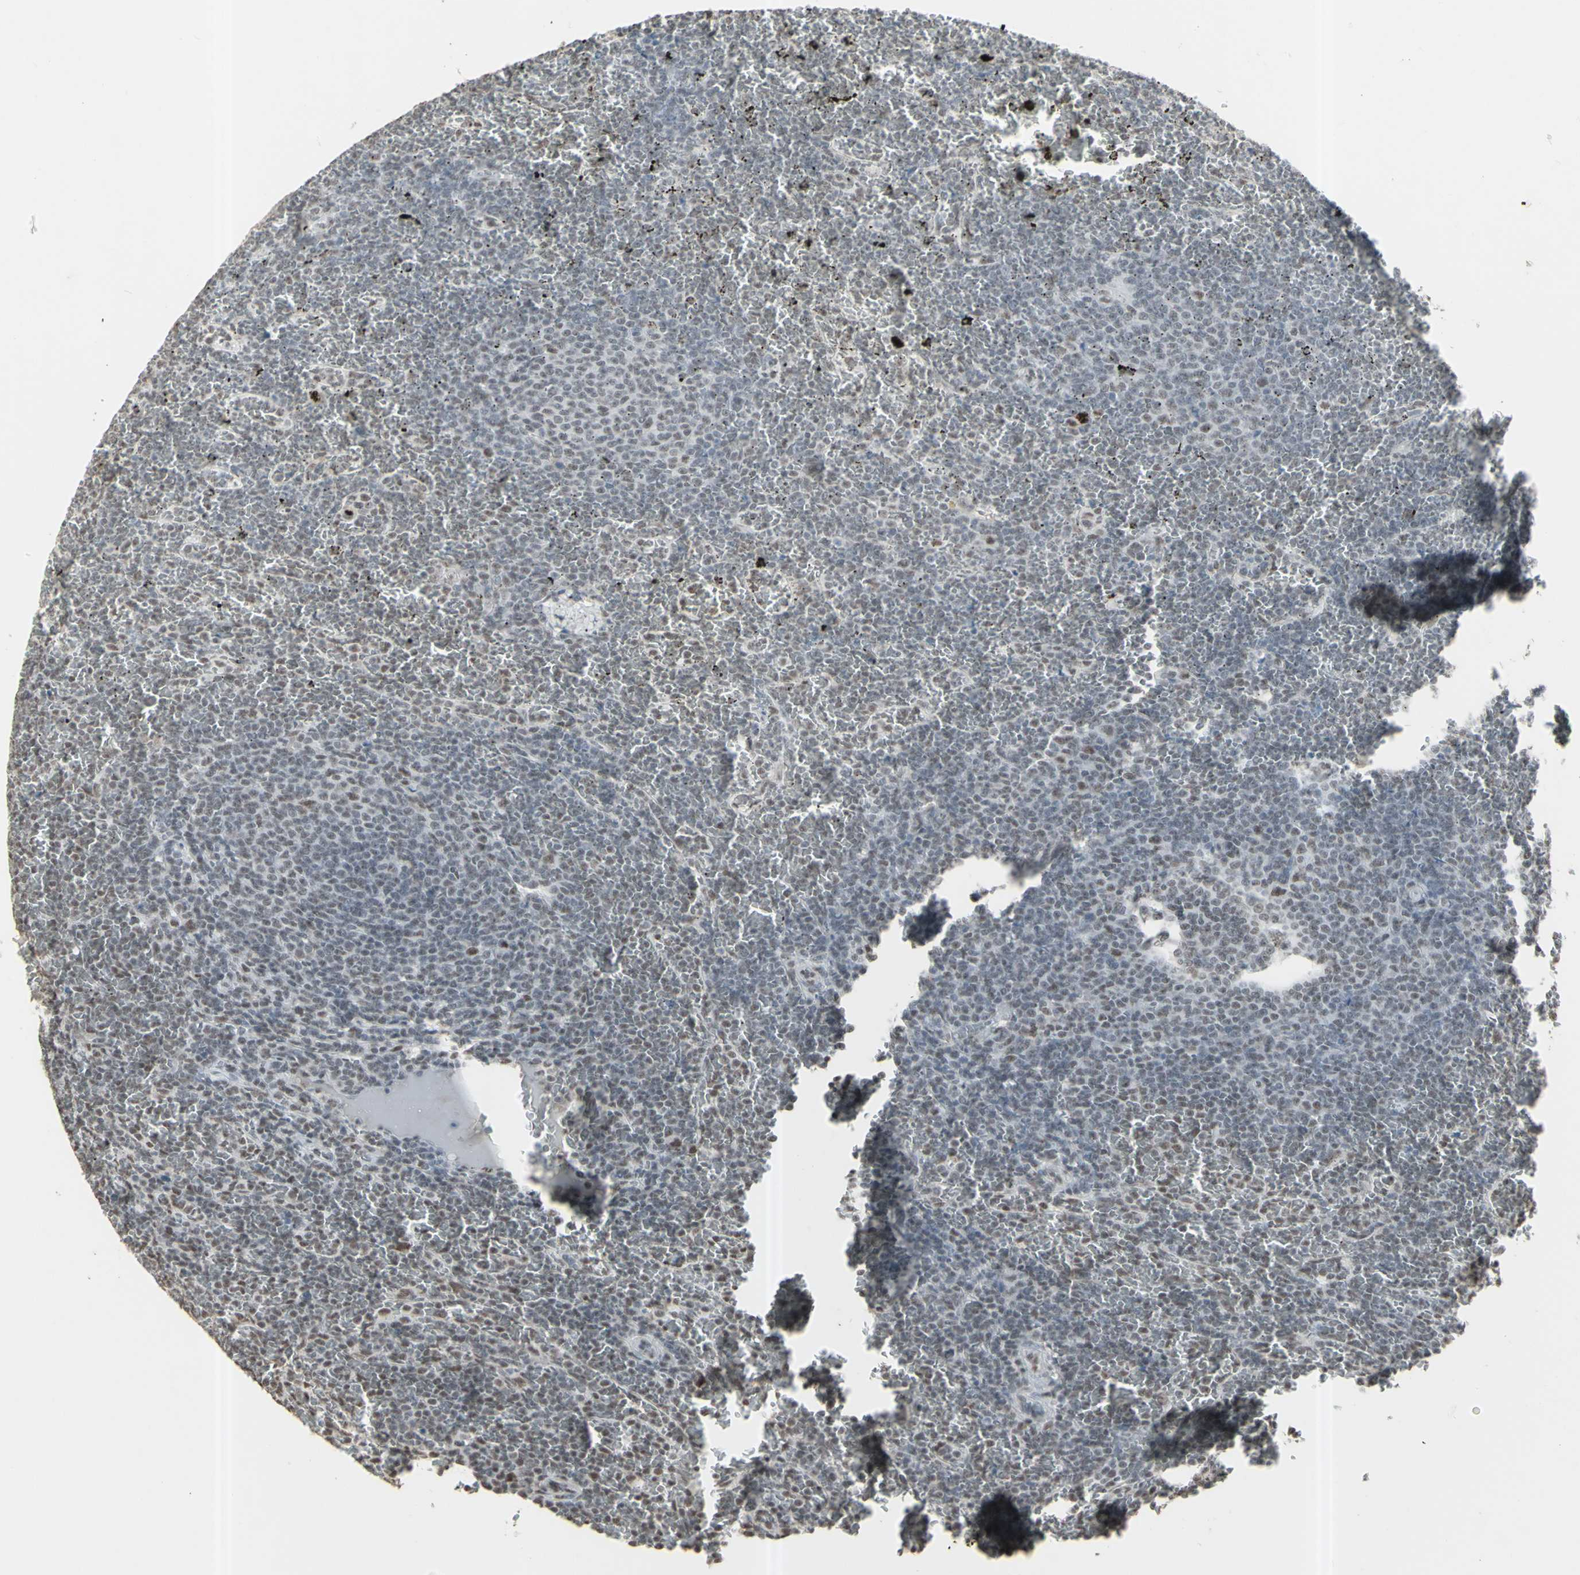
{"staining": {"intensity": "weak", "quantity": "<25%", "location": "nuclear"}, "tissue": "lymphoma", "cell_type": "Tumor cells", "image_type": "cancer", "snomed": [{"axis": "morphology", "description": "Malignant lymphoma, non-Hodgkin's type, Low grade"}, {"axis": "topography", "description": "Spleen"}], "caption": "Immunohistochemistry (IHC) histopathology image of human malignant lymphoma, non-Hodgkin's type (low-grade) stained for a protein (brown), which shows no staining in tumor cells. The staining was performed using DAB (3,3'-diaminobenzidine) to visualize the protein expression in brown, while the nuclei were stained in blue with hematoxylin (Magnification: 20x).", "gene": "TRIM28", "patient": {"sex": "female", "age": 77}}